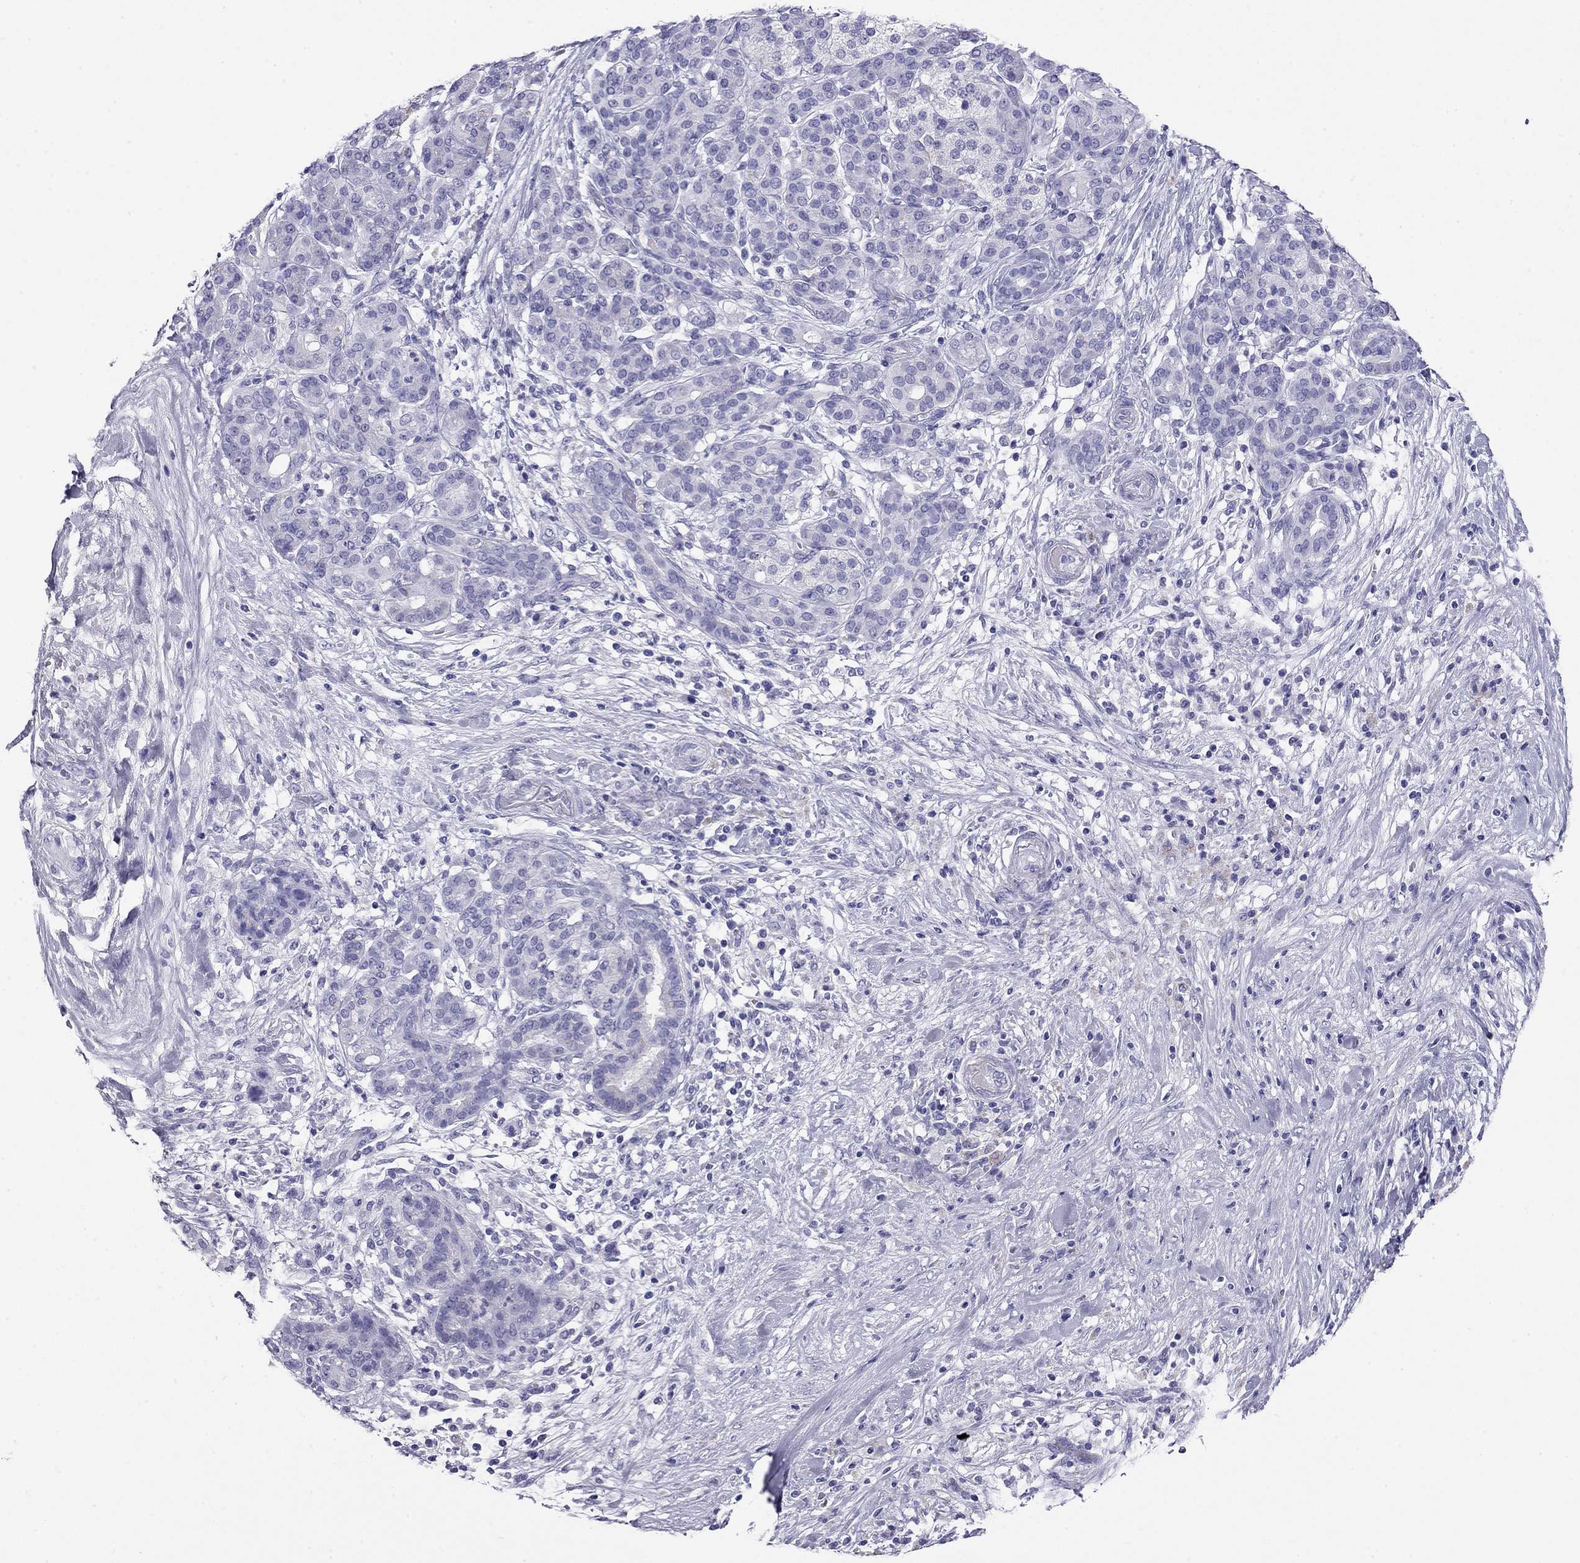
{"staining": {"intensity": "negative", "quantity": "none", "location": "none"}, "tissue": "pancreatic cancer", "cell_type": "Tumor cells", "image_type": "cancer", "snomed": [{"axis": "morphology", "description": "Adenocarcinoma, NOS"}, {"axis": "topography", "description": "Pancreas"}], "caption": "There is no significant expression in tumor cells of pancreatic cancer (adenocarcinoma).", "gene": "ODF4", "patient": {"sex": "male", "age": 44}}